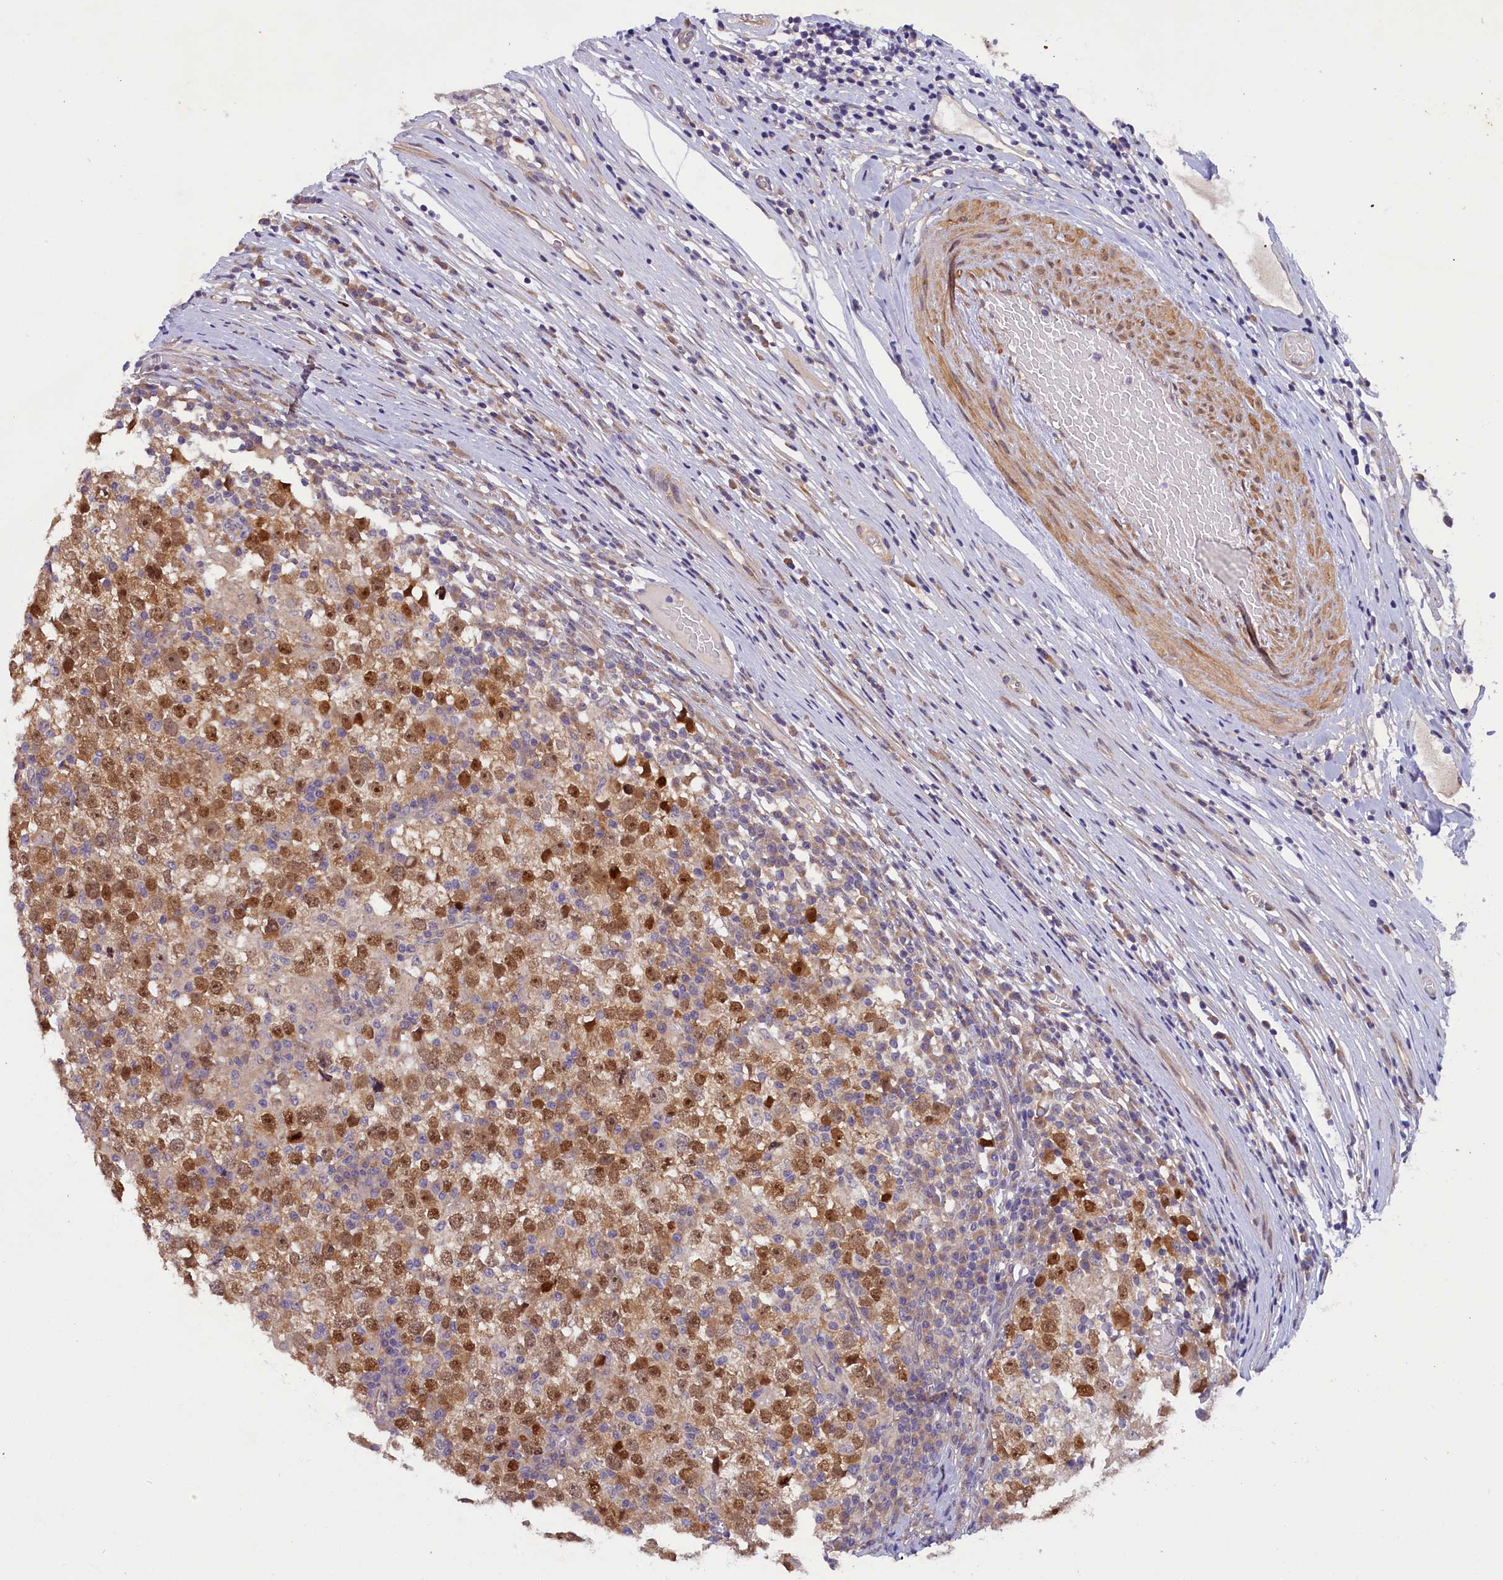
{"staining": {"intensity": "moderate", "quantity": ">75%", "location": "nuclear"}, "tissue": "testis cancer", "cell_type": "Tumor cells", "image_type": "cancer", "snomed": [{"axis": "morphology", "description": "Seminoma, NOS"}, {"axis": "topography", "description": "Testis"}], "caption": "IHC staining of testis cancer (seminoma), which demonstrates medium levels of moderate nuclear staining in approximately >75% of tumor cells indicating moderate nuclear protein expression. The staining was performed using DAB (3,3'-diaminobenzidine) (brown) for protein detection and nuclei were counterstained in hematoxylin (blue).", "gene": "CCDC9B", "patient": {"sex": "male", "age": 65}}